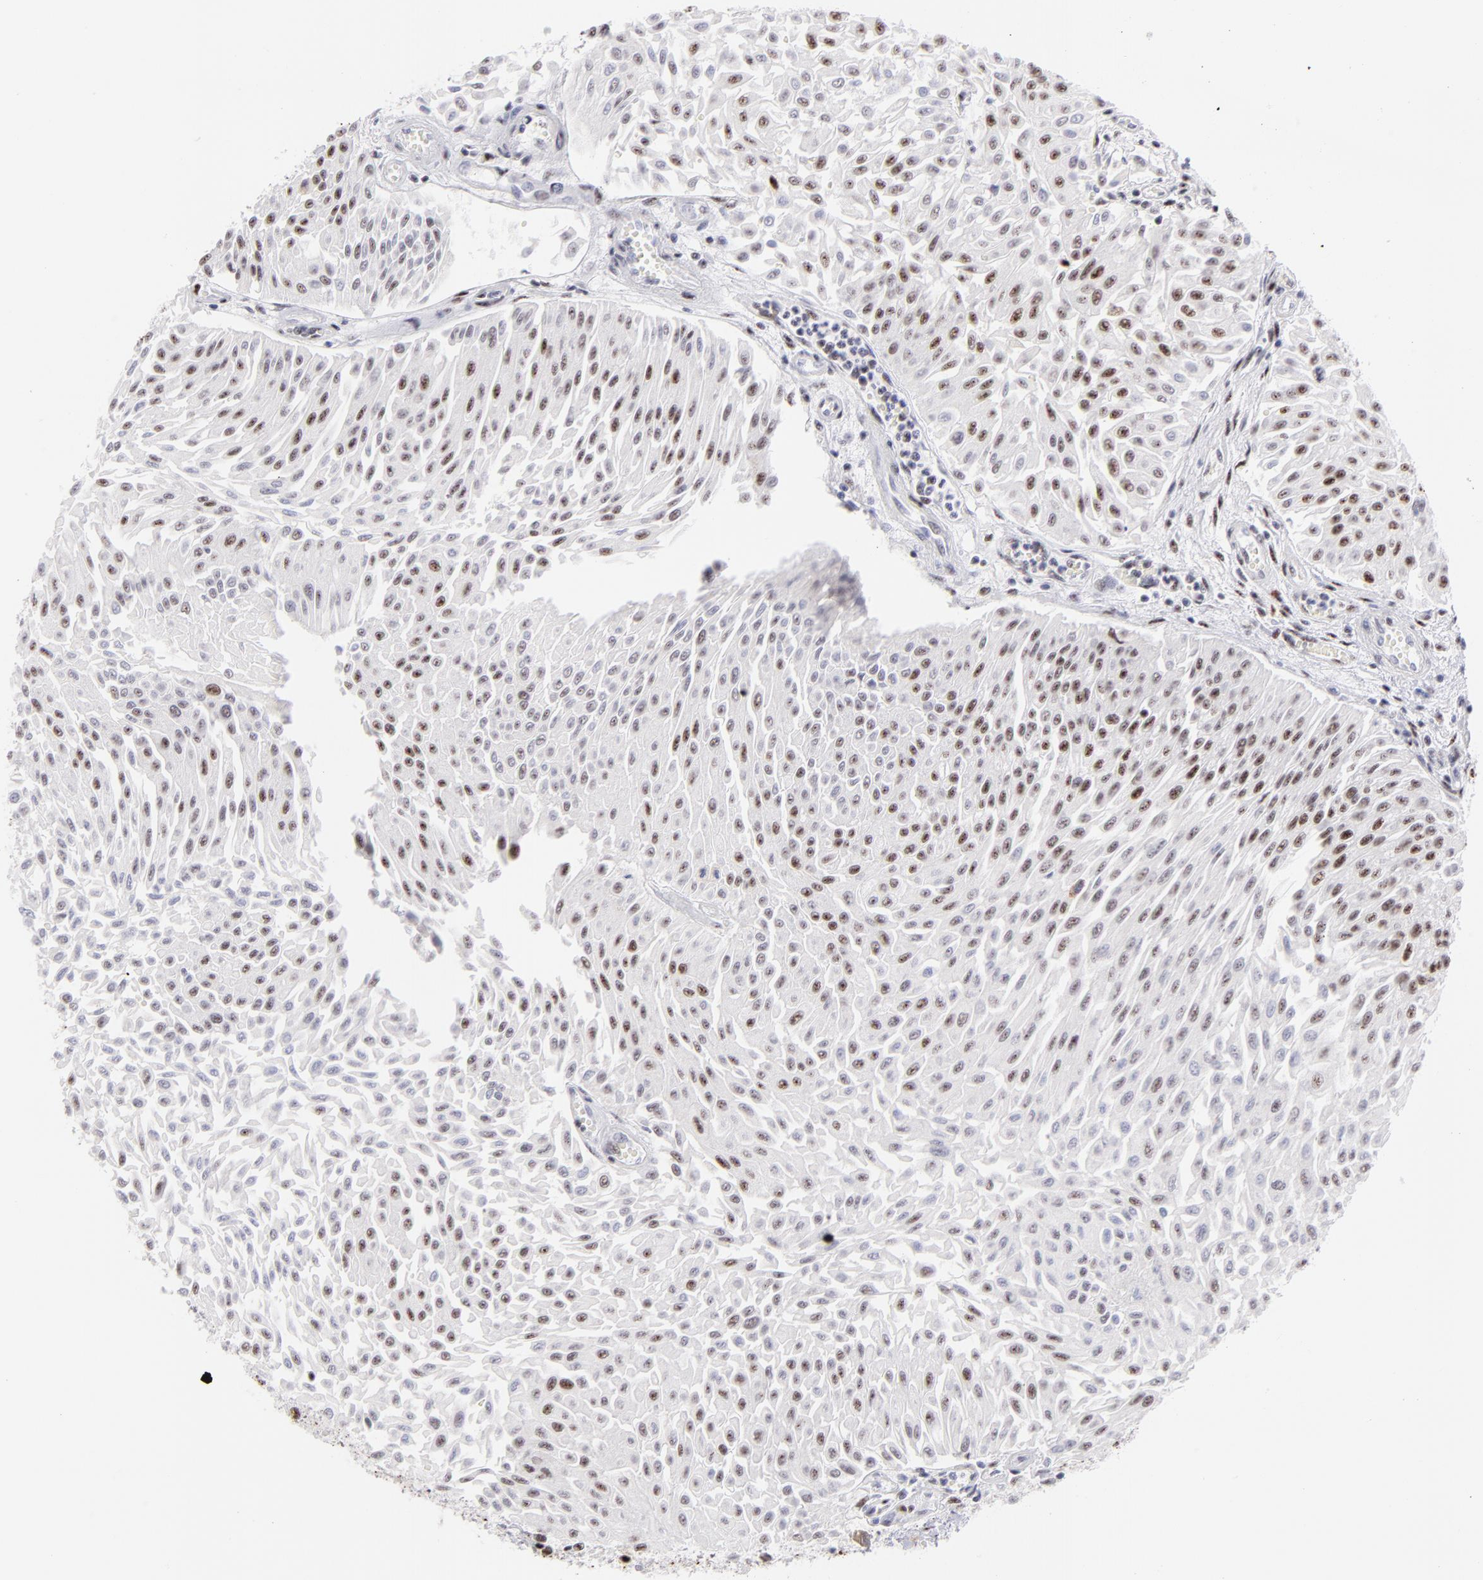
{"staining": {"intensity": "moderate", "quantity": "25%-75%", "location": "nuclear"}, "tissue": "urothelial cancer", "cell_type": "Tumor cells", "image_type": "cancer", "snomed": [{"axis": "morphology", "description": "Urothelial carcinoma, Low grade"}, {"axis": "topography", "description": "Urinary bladder"}], "caption": "A micrograph showing moderate nuclear expression in approximately 25%-75% of tumor cells in urothelial cancer, as visualized by brown immunohistochemical staining.", "gene": "CDC25C", "patient": {"sex": "male", "age": 86}}